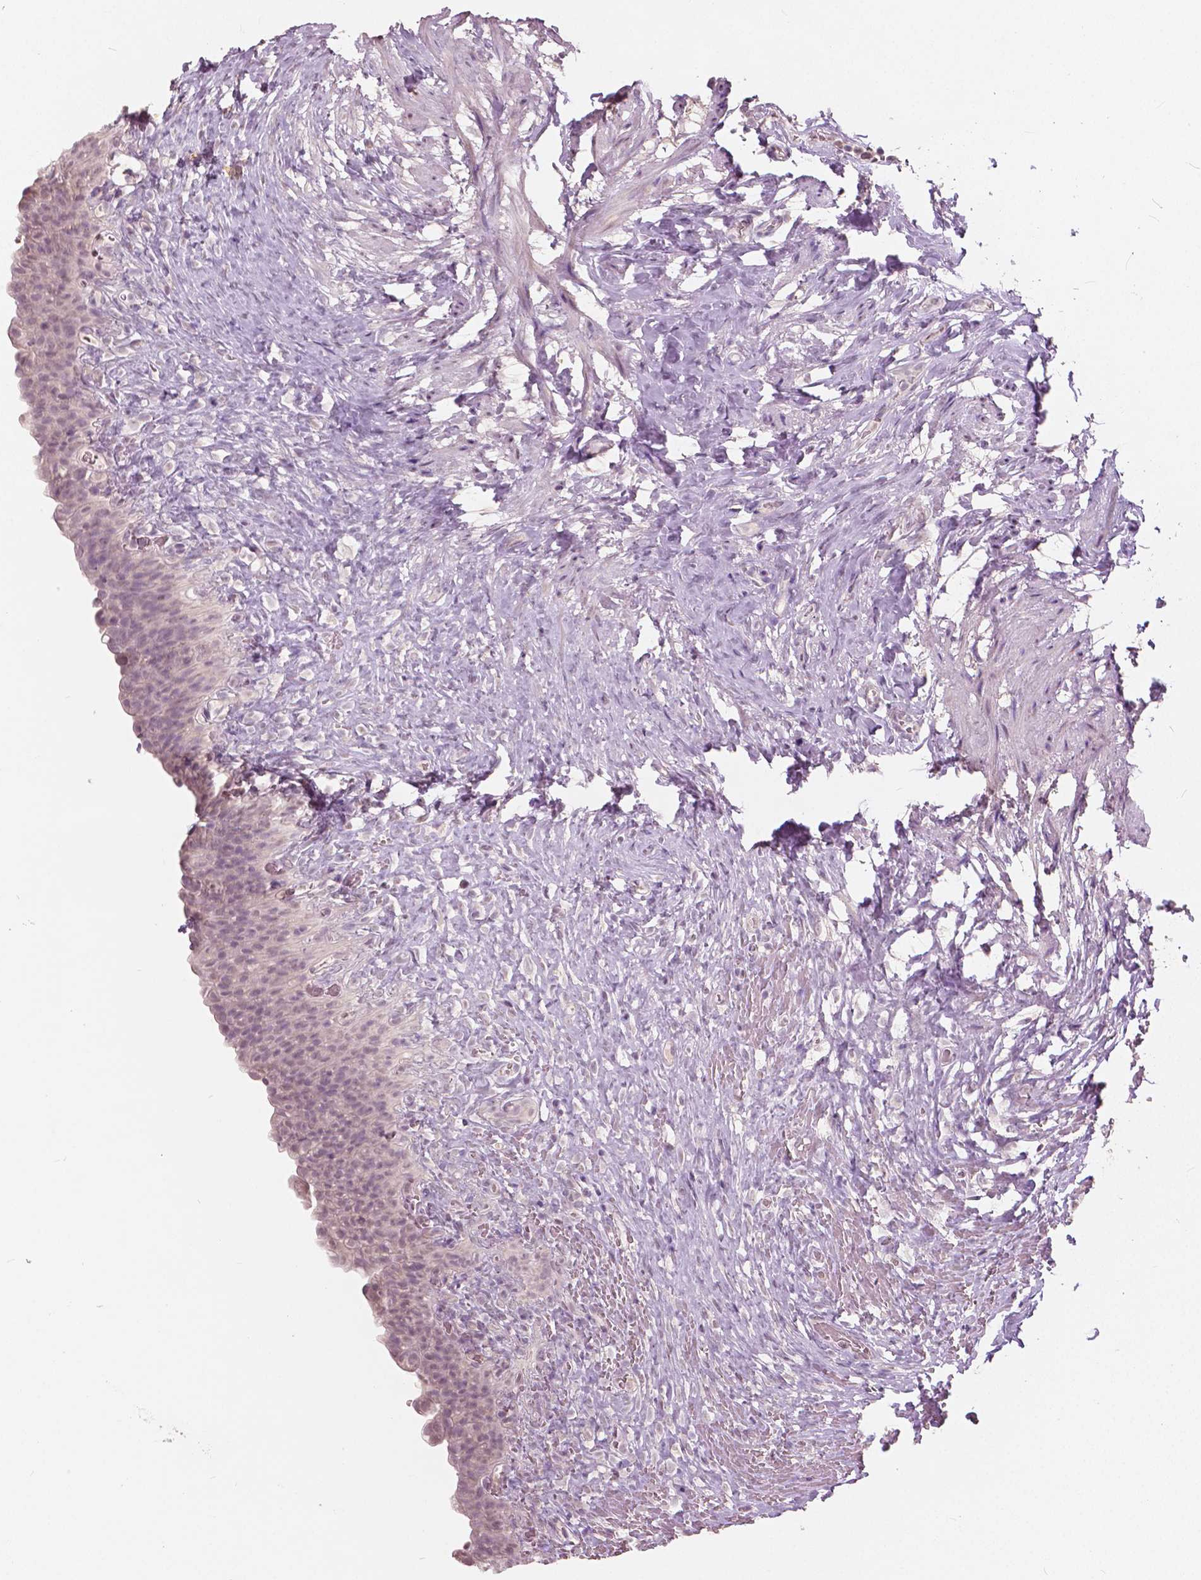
{"staining": {"intensity": "weak", "quantity": "<25%", "location": "nuclear"}, "tissue": "urinary bladder", "cell_type": "Urothelial cells", "image_type": "normal", "snomed": [{"axis": "morphology", "description": "Normal tissue, NOS"}, {"axis": "topography", "description": "Urinary bladder"}, {"axis": "topography", "description": "Prostate"}], "caption": "An immunohistochemistry (IHC) histopathology image of normal urinary bladder is shown. There is no staining in urothelial cells of urinary bladder. Nuclei are stained in blue.", "gene": "NANOG", "patient": {"sex": "male", "age": 76}}